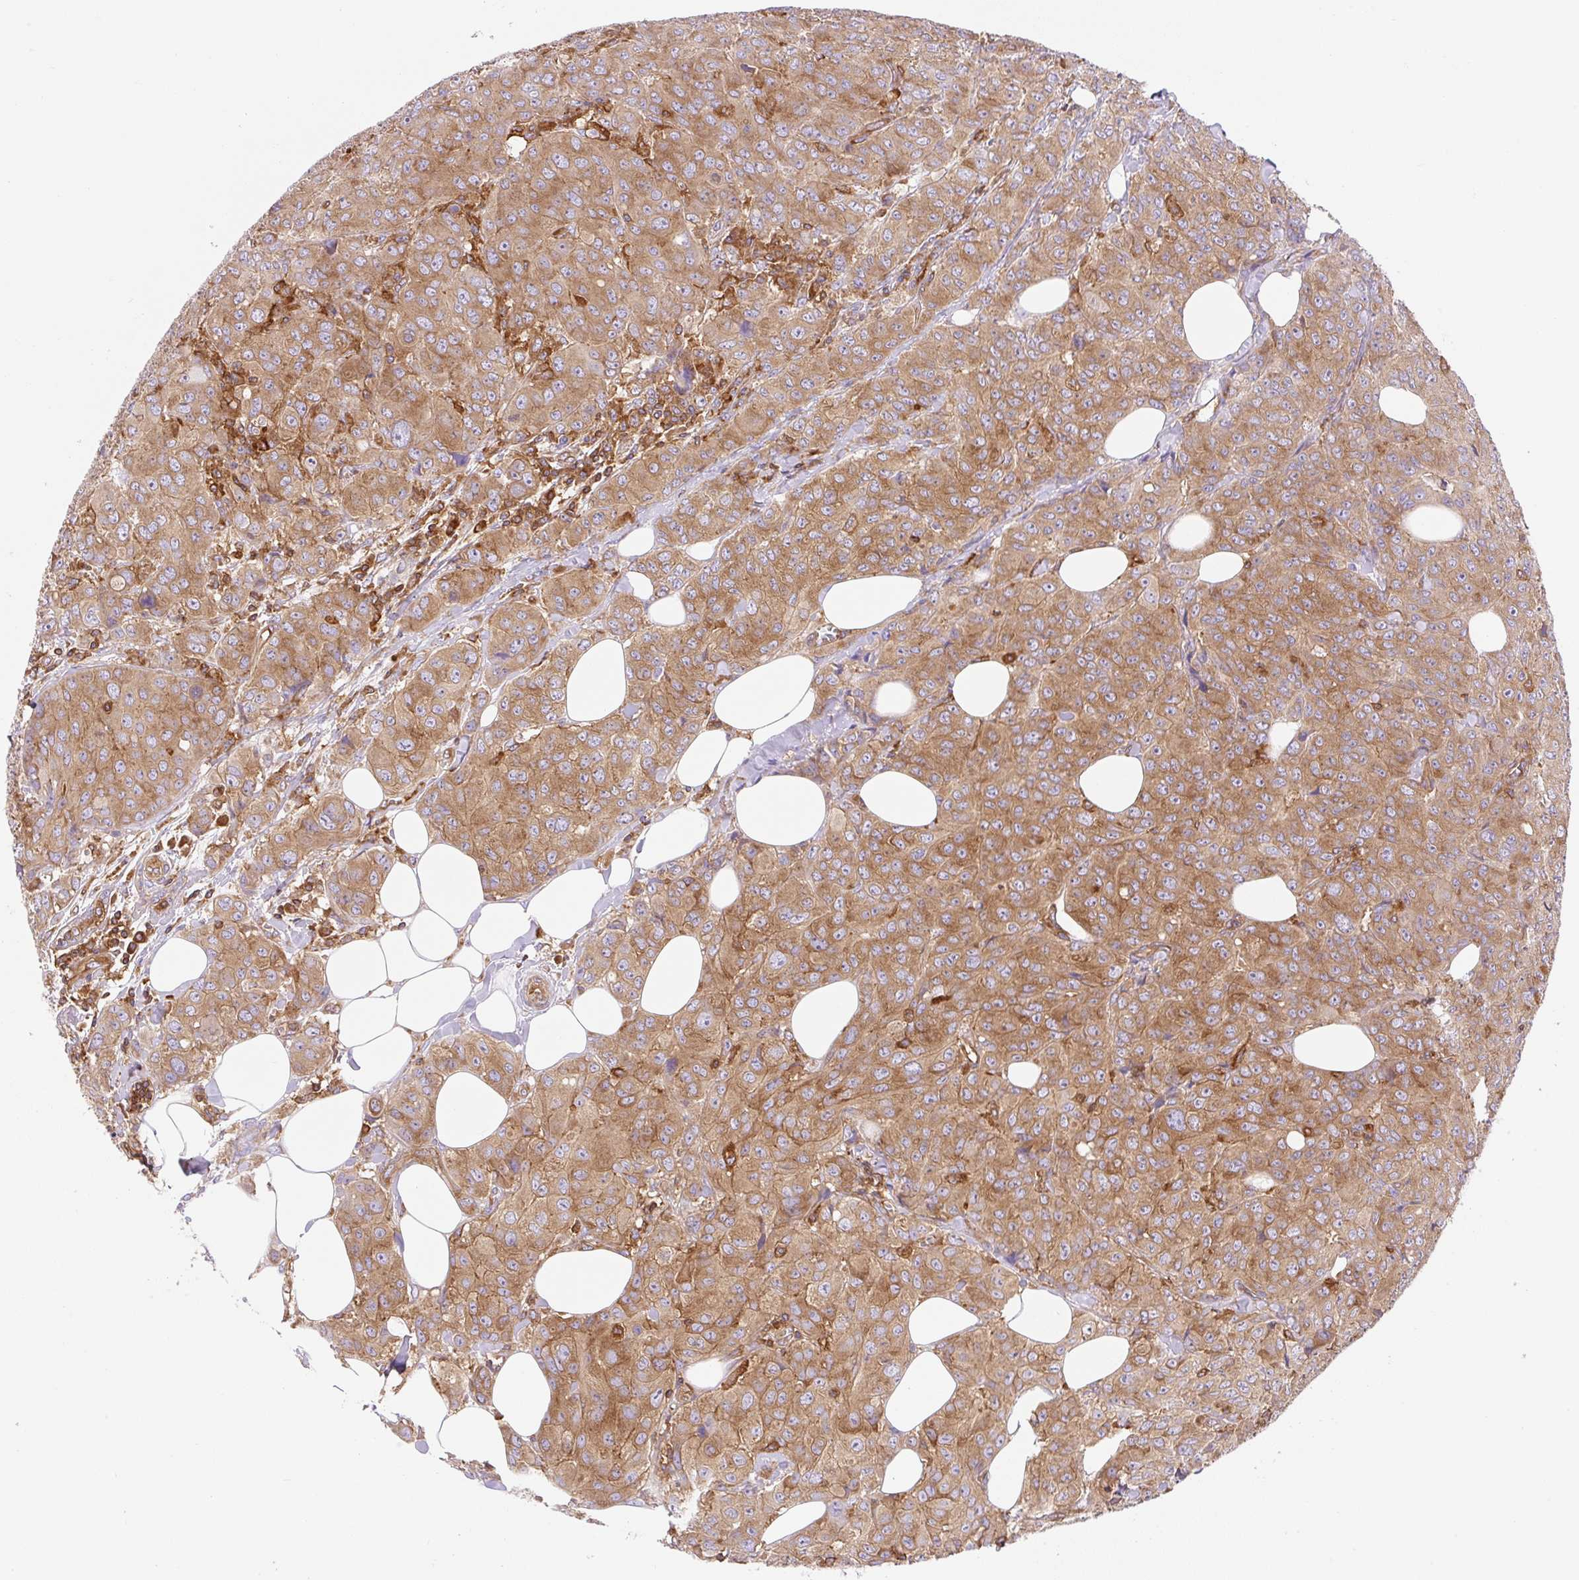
{"staining": {"intensity": "moderate", "quantity": ">75%", "location": "cytoplasmic/membranous"}, "tissue": "breast cancer", "cell_type": "Tumor cells", "image_type": "cancer", "snomed": [{"axis": "morphology", "description": "Duct carcinoma"}, {"axis": "topography", "description": "Breast"}], "caption": "An immunohistochemistry photomicrograph of neoplastic tissue is shown. Protein staining in brown shows moderate cytoplasmic/membranous positivity in breast invasive ductal carcinoma within tumor cells.", "gene": "DNM2", "patient": {"sex": "female", "age": 43}}